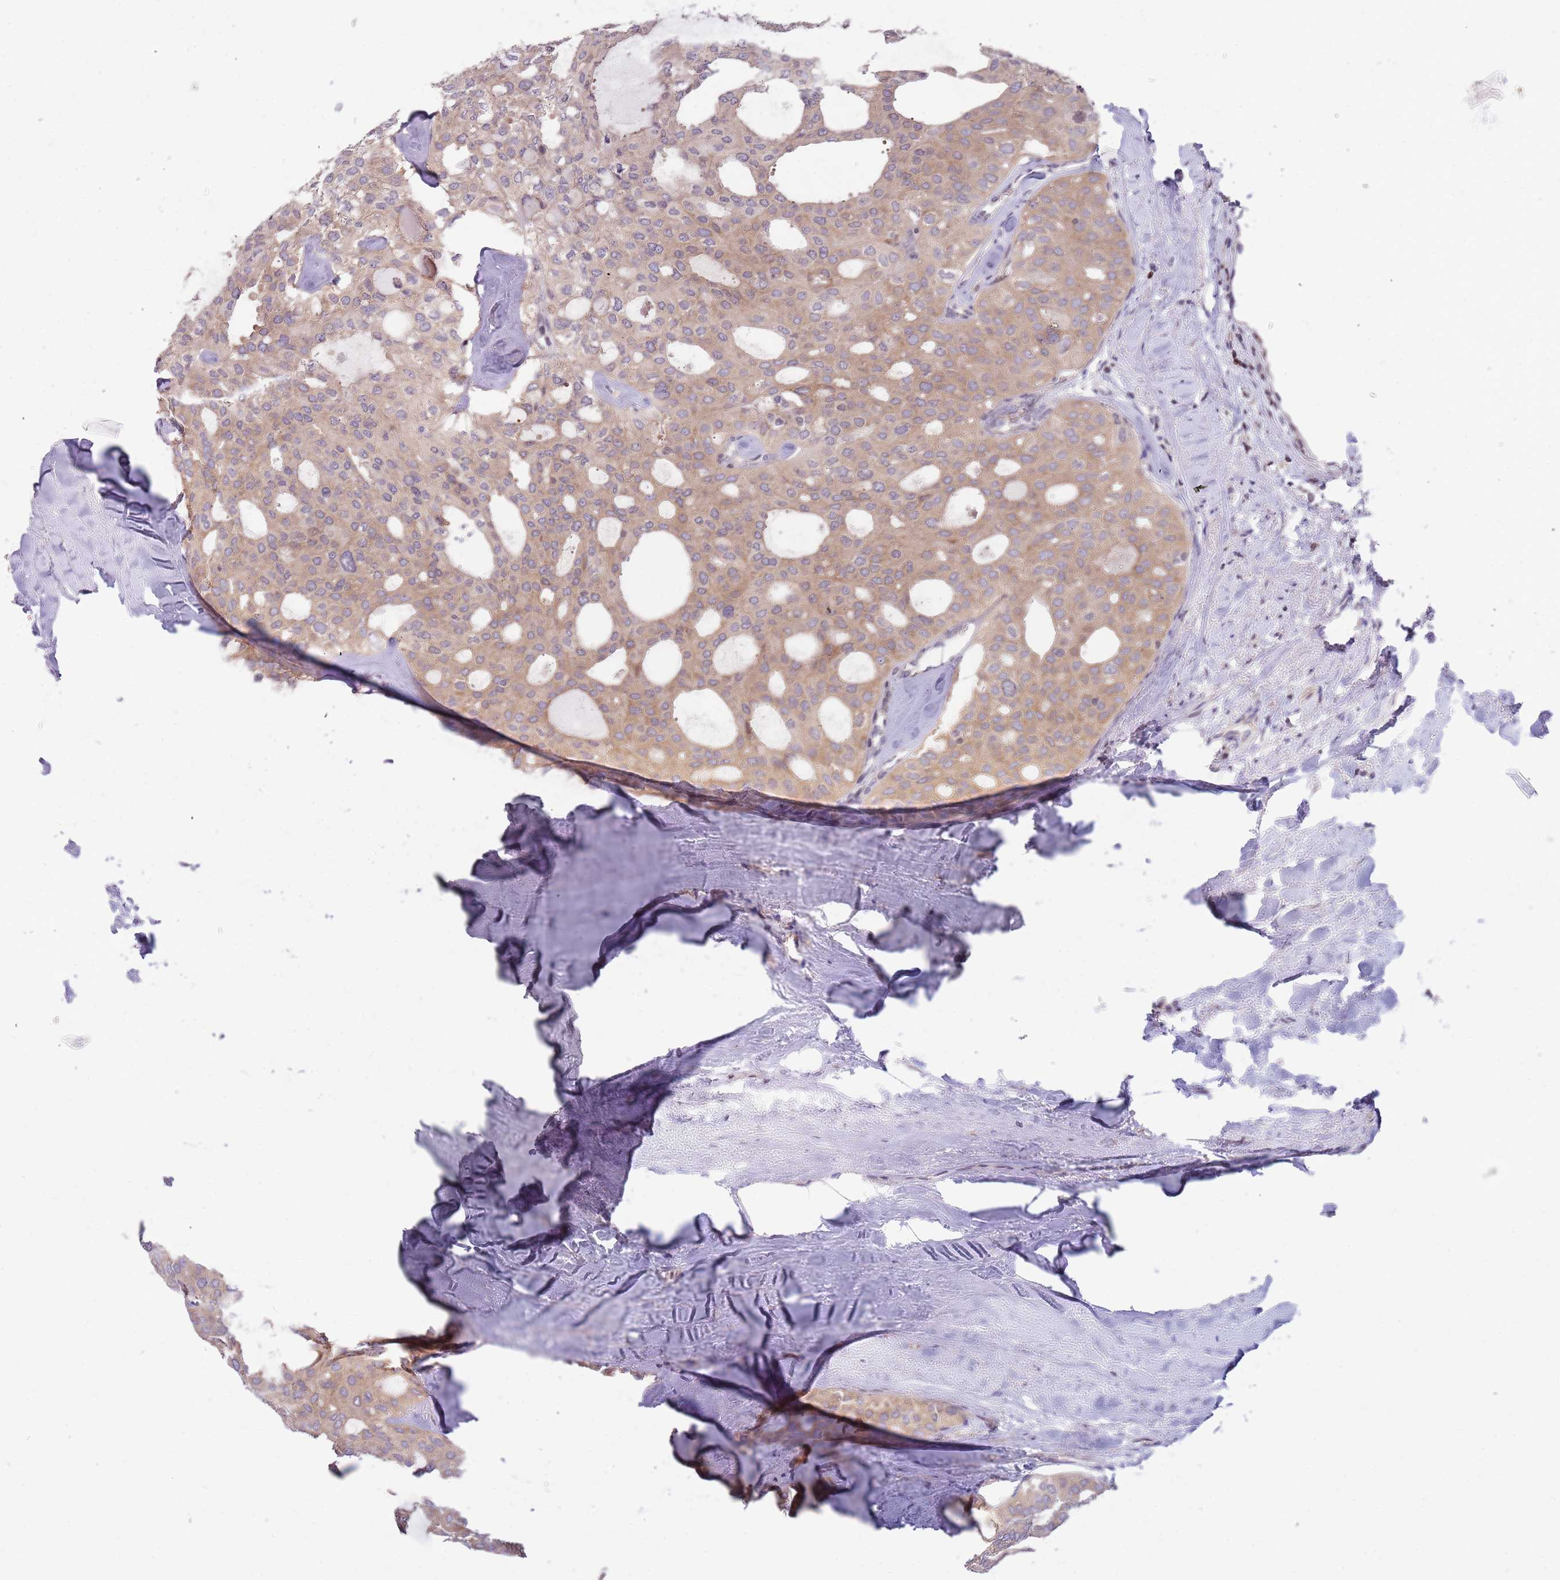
{"staining": {"intensity": "weak", "quantity": ">75%", "location": "cytoplasmic/membranous"}, "tissue": "thyroid cancer", "cell_type": "Tumor cells", "image_type": "cancer", "snomed": [{"axis": "morphology", "description": "Follicular adenoma carcinoma, NOS"}, {"axis": "topography", "description": "Thyroid gland"}], "caption": "This photomicrograph exhibits IHC staining of human thyroid cancer (follicular adenoma carcinoma), with low weak cytoplasmic/membranous positivity in about >75% of tumor cells.", "gene": "ARHGEF5", "patient": {"sex": "male", "age": 75}}